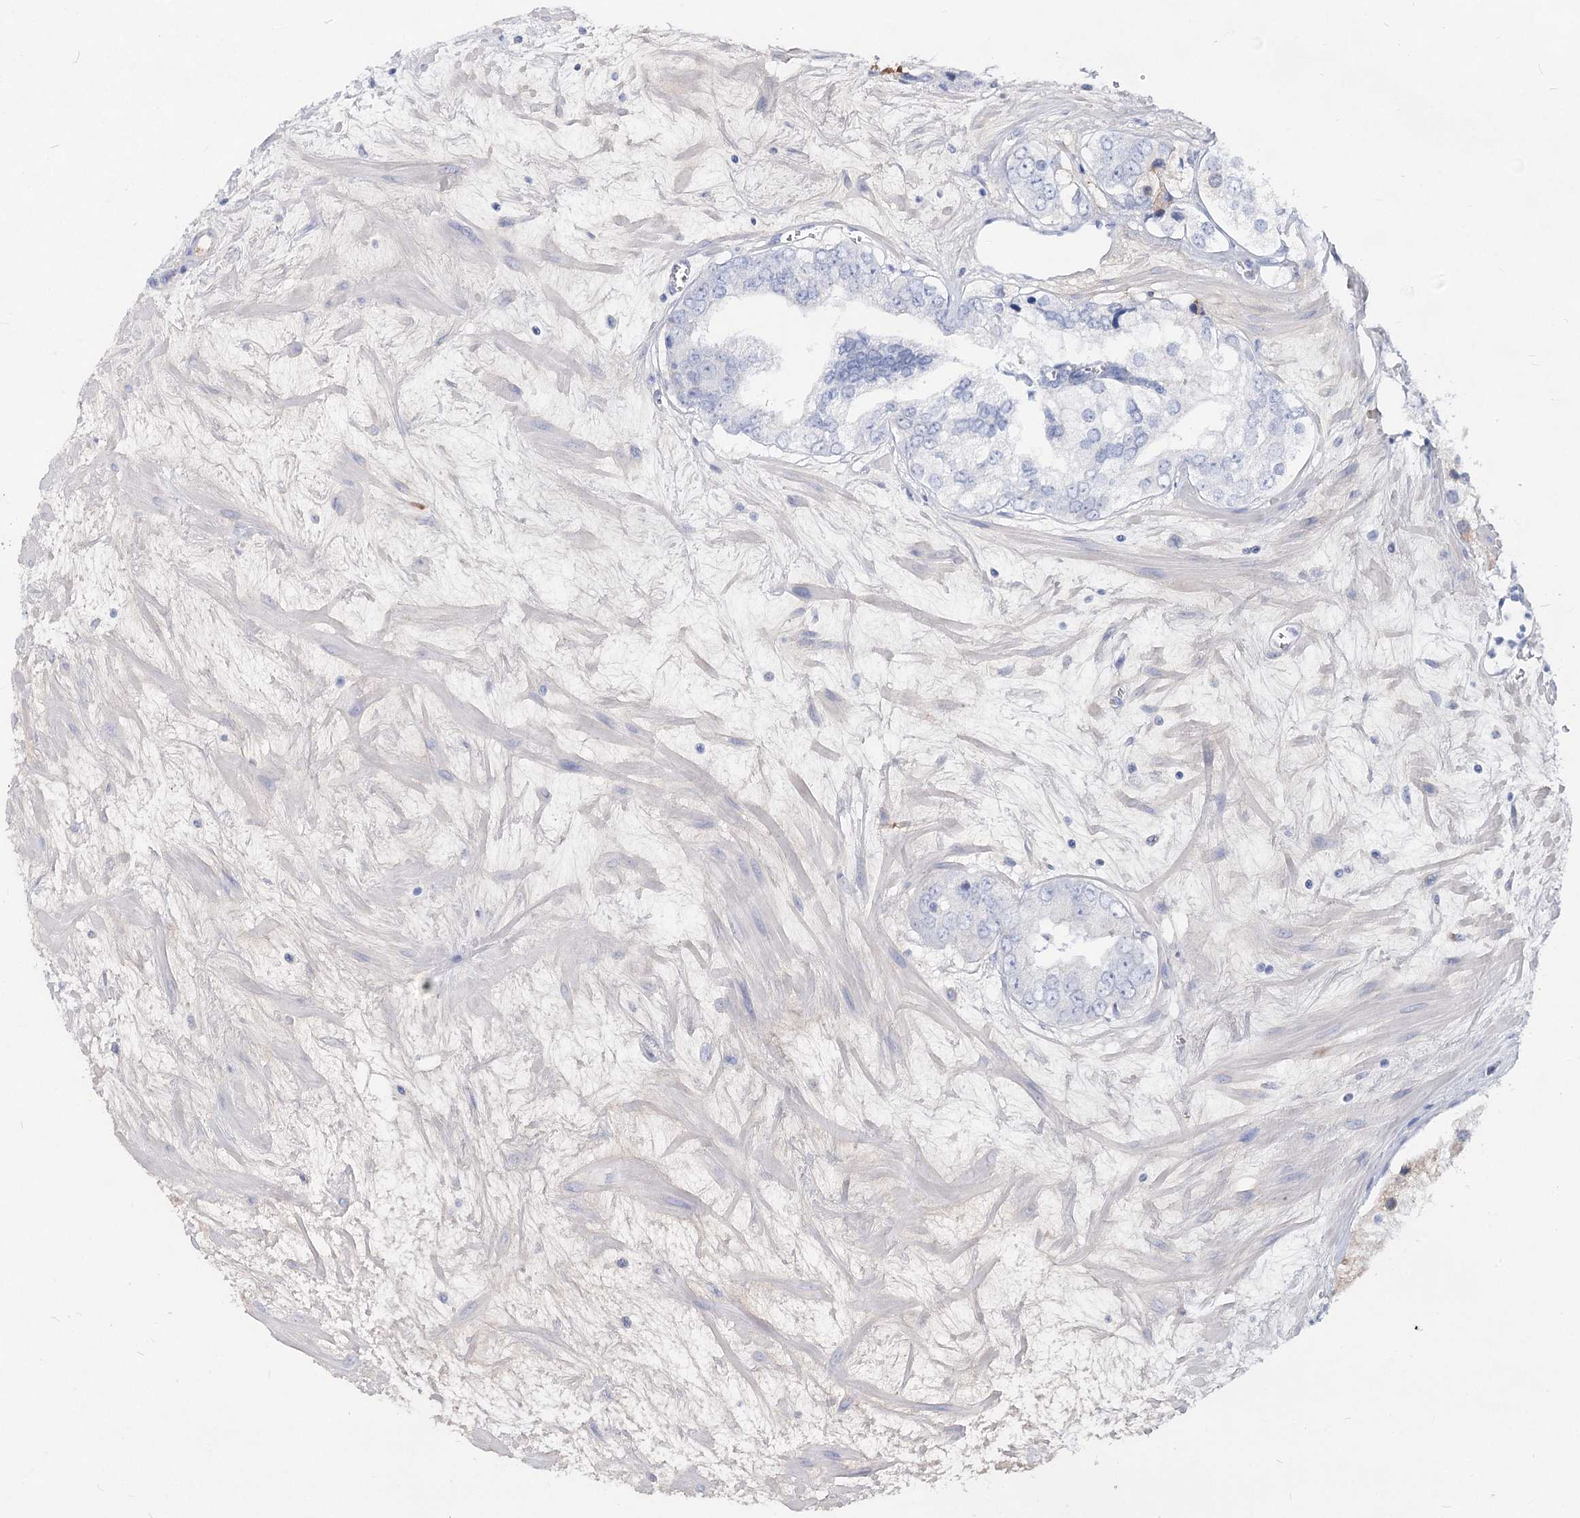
{"staining": {"intensity": "negative", "quantity": "none", "location": "none"}, "tissue": "prostate cancer", "cell_type": "Tumor cells", "image_type": "cancer", "snomed": [{"axis": "morphology", "description": "Adenocarcinoma, High grade"}, {"axis": "topography", "description": "Prostate"}], "caption": "DAB (3,3'-diaminobenzidine) immunohistochemical staining of human prostate cancer shows no significant expression in tumor cells.", "gene": "TASOR2", "patient": {"sex": "male", "age": 66}}